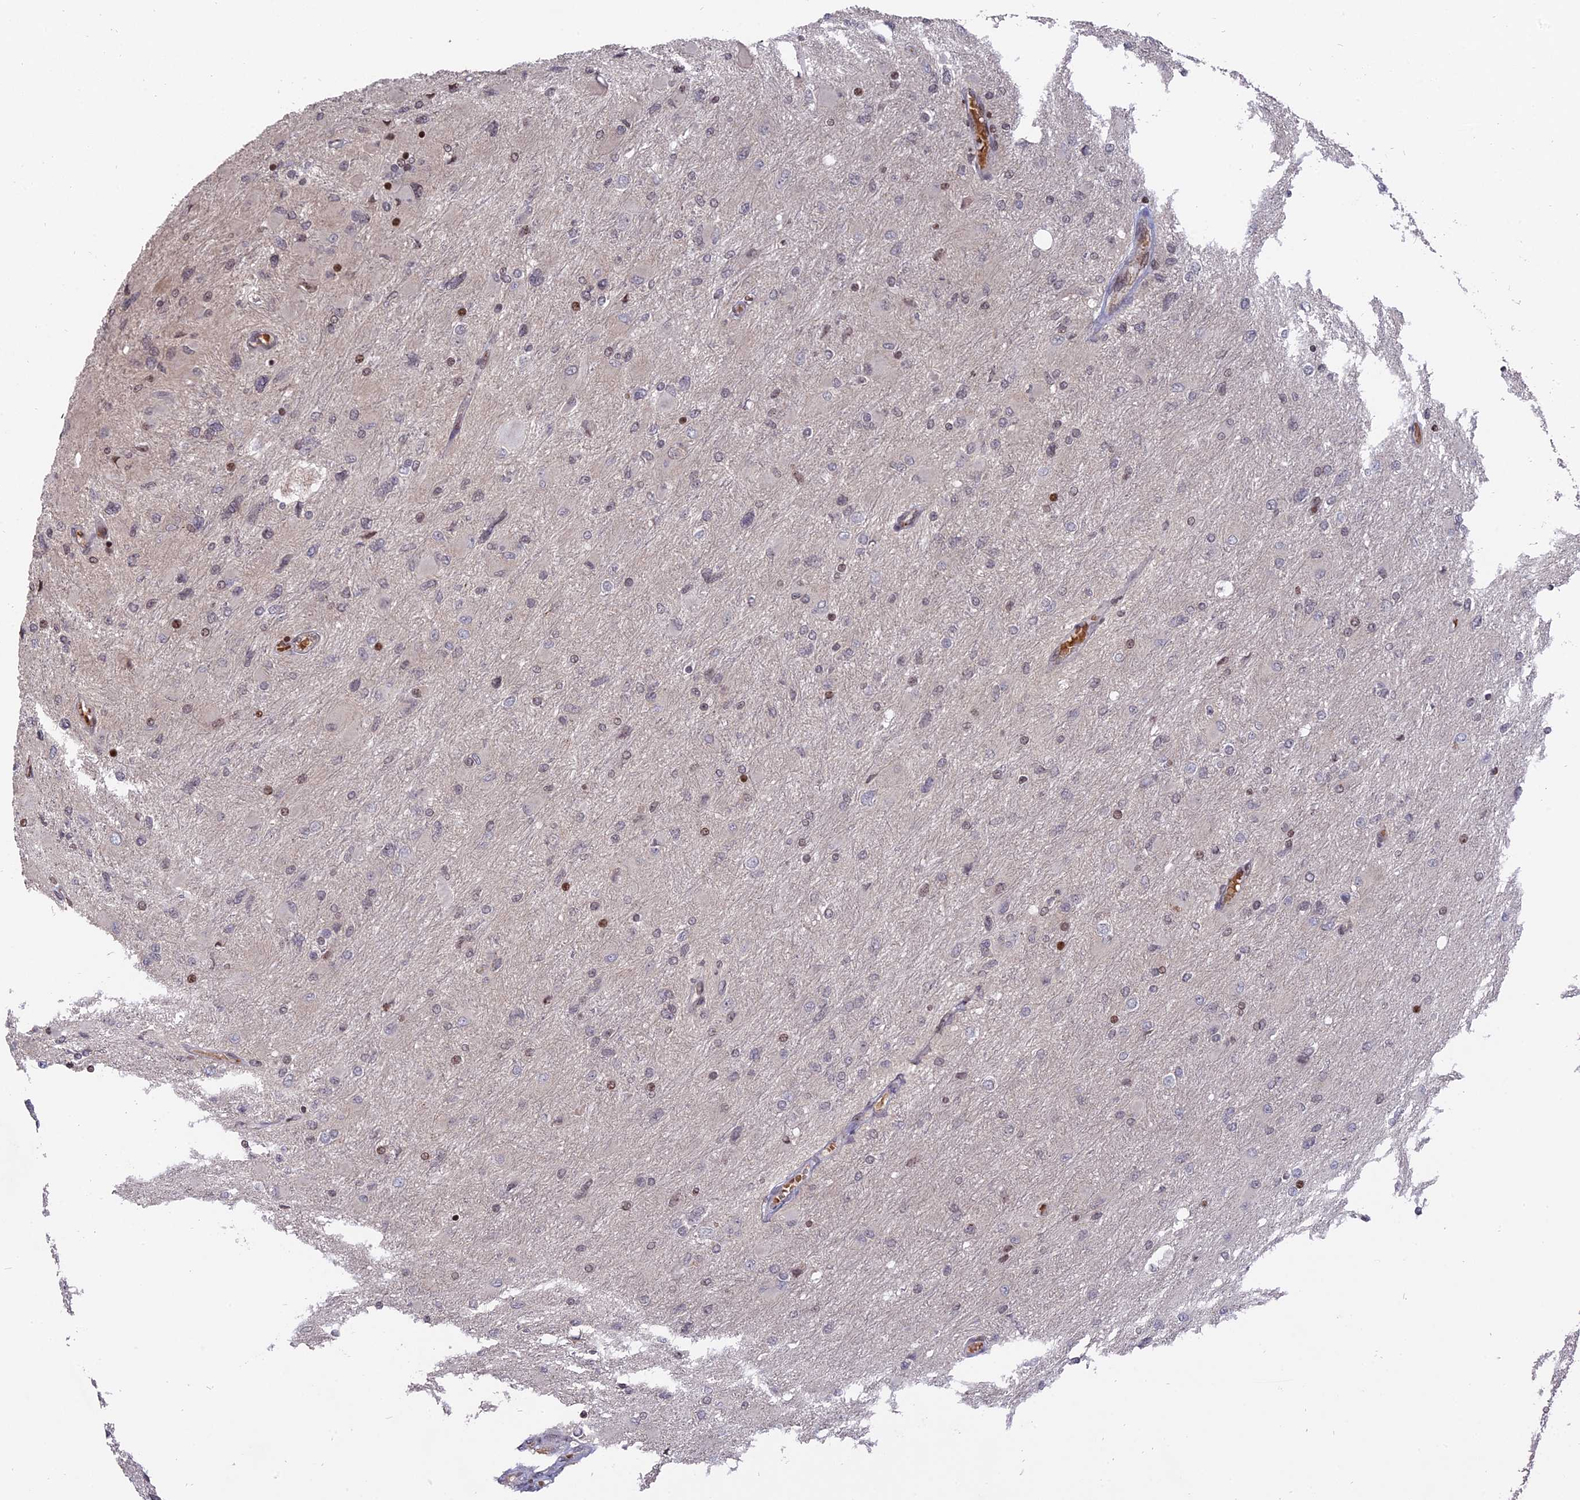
{"staining": {"intensity": "negative", "quantity": "none", "location": "none"}, "tissue": "glioma", "cell_type": "Tumor cells", "image_type": "cancer", "snomed": [{"axis": "morphology", "description": "Glioma, malignant, High grade"}, {"axis": "topography", "description": "Cerebral cortex"}], "caption": "This is an IHC micrograph of malignant glioma (high-grade). There is no expression in tumor cells.", "gene": "NR1H3", "patient": {"sex": "female", "age": 36}}